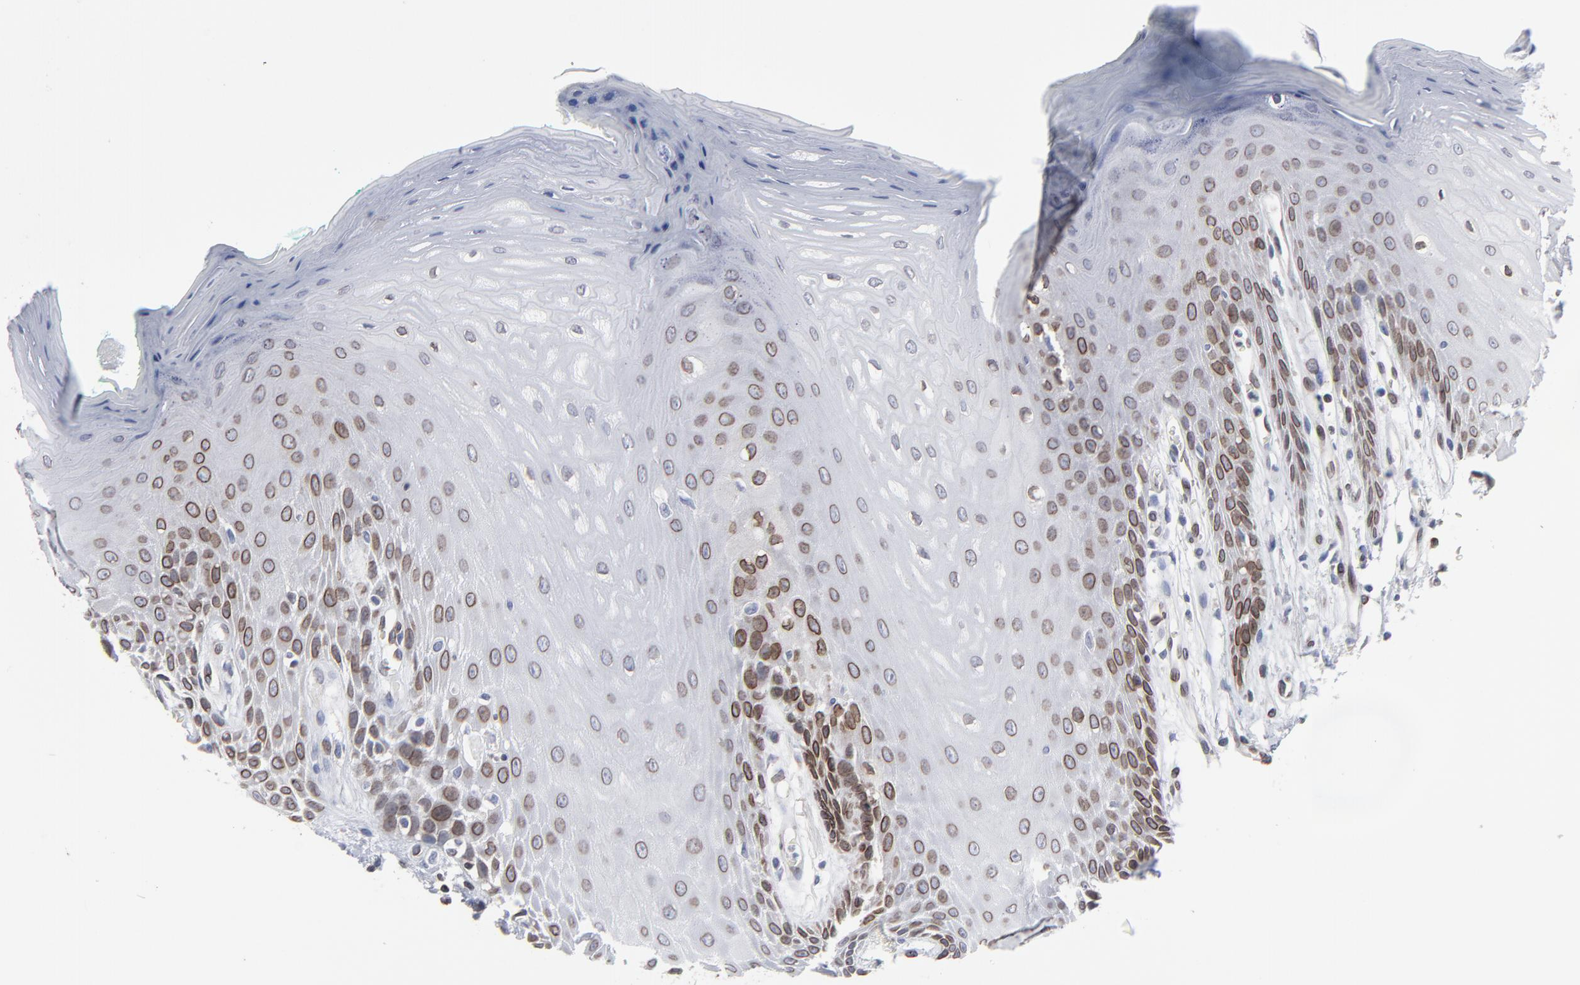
{"staining": {"intensity": "moderate", "quantity": "25%-75%", "location": "cytoplasmic/membranous,nuclear"}, "tissue": "oral mucosa", "cell_type": "Squamous epithelial cells", "image_type": "normal", "snomed": [{"axis": "morphology", "description": "Normal tissue, NOS"}, {"axis": "morphology", "description": "Squamous cell carcinoma, NOS"}, {"axis": "topography", "description": "Skeletal muscle"}, {"axis": "topography", "description": "Oral tissue"}, {"axis": "topography", "description": "Head-Neck"}], "caption": "A high-resolution photomicrograph shows immunohistochemistry (IHC) staining of unremarkable oral mucosa, which reveals moderate cytoplasmic/membranous,nuclear positivity in approximately 25%-75% of squamous epithelial cells.", "gene": "SYNE2", "patient": {"sex": "female", "age": 84}}